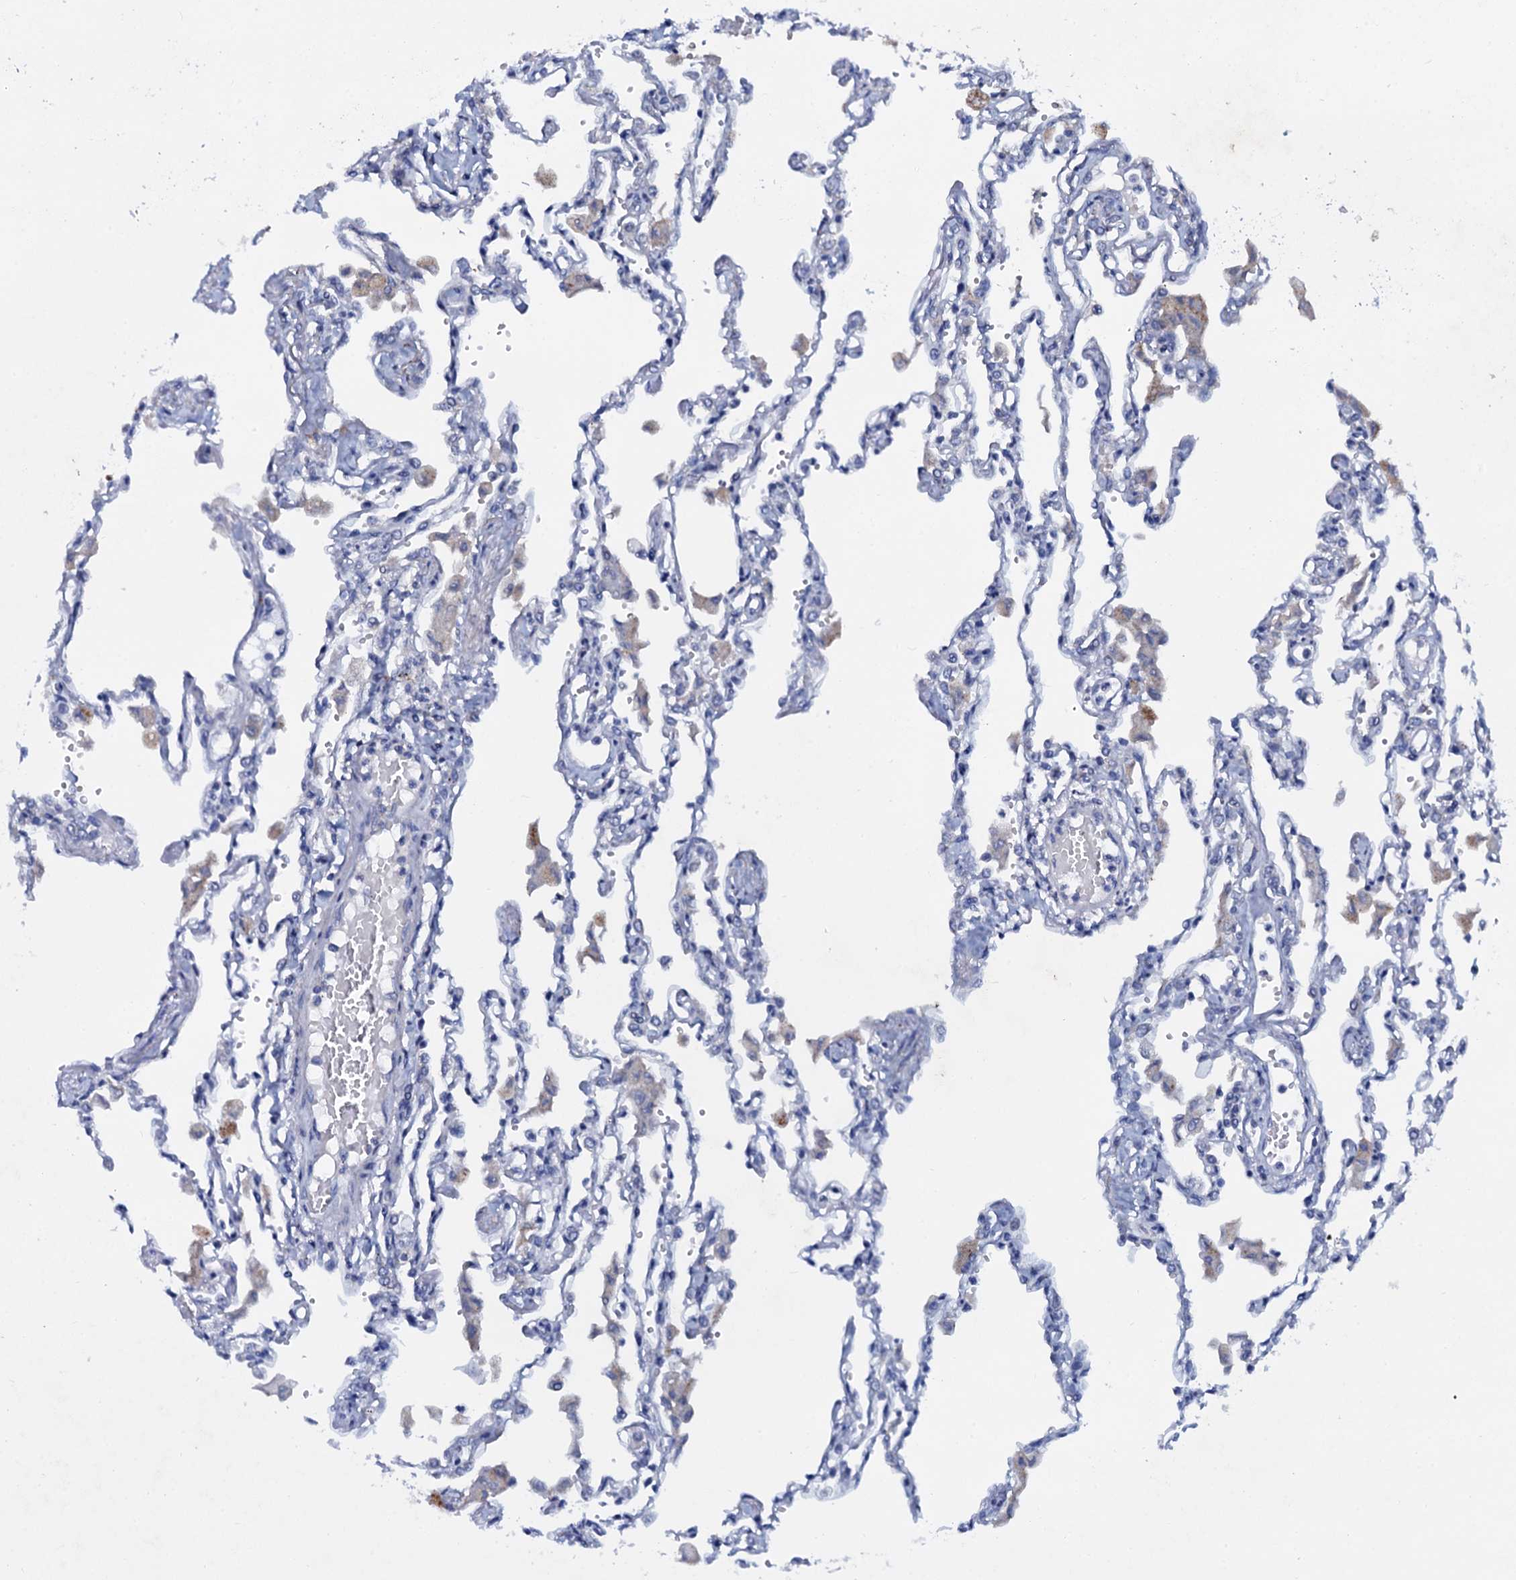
{"staining": {"intensity": "negative", "quantity": "none", "location": "none"}, "tissue": "lung", "cell_type": "Alveolar cells", "image_type": "normal", "snomed": [{"axis": "morphology", "description": "Normal tissue, NOS"}, {"axis": "topography", "description": "Bronchus"}, {"axis": "topography", "description": "Lung"}], "caption": "A photomicrograph of lung stained for a protein displays no brown staining in alveolar cells.", "gene": "SLC37A4", "patient": {"sex": "female", "age": 49}}